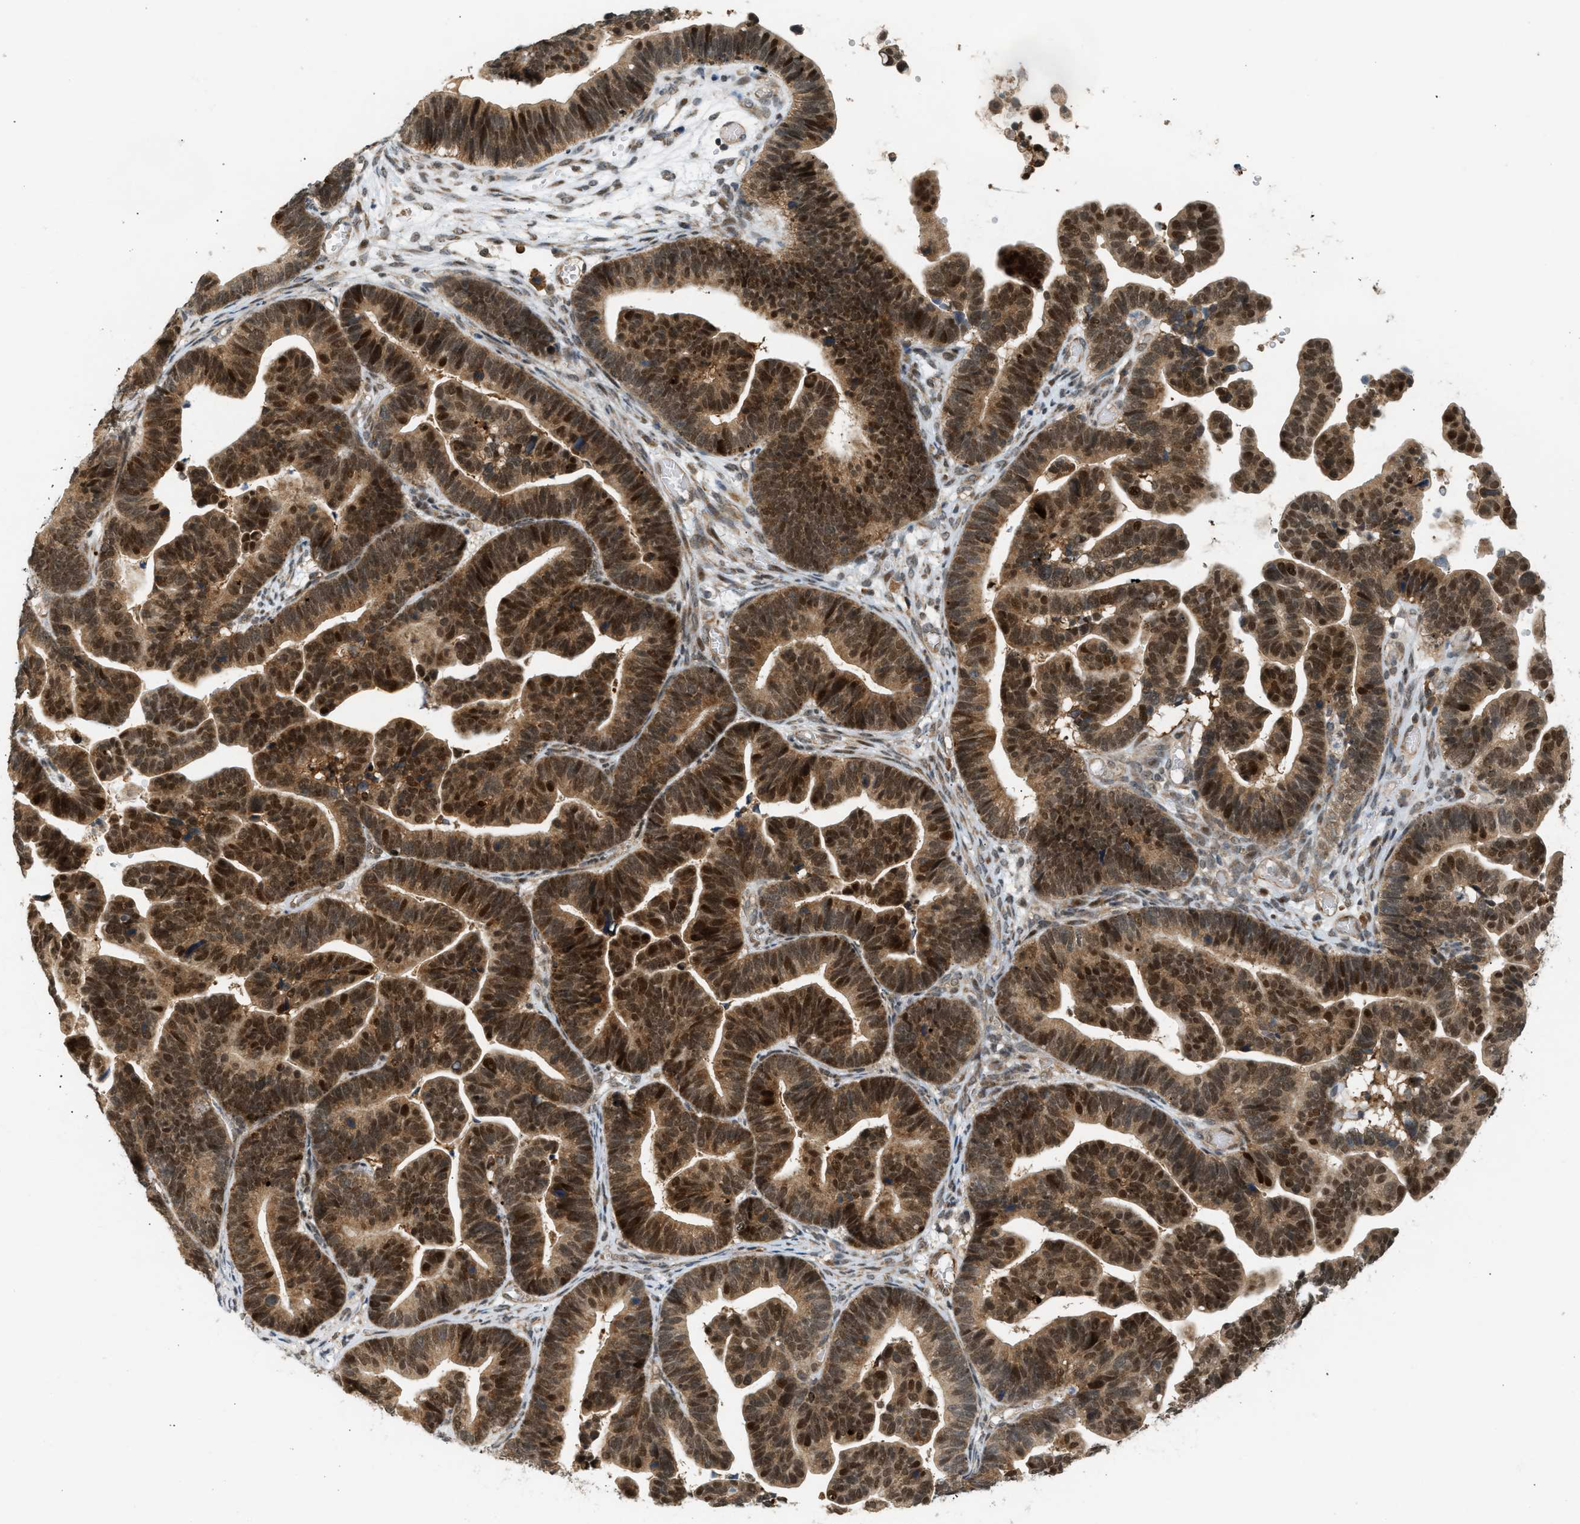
{"staining": {"intensity": "strong", "quantity": ">75%", "location": "cytoplasmic/membranous,nuclear"}, "tissue": "ovarian cancer", "cell_type": "Tumor cells", "image_type": "cancer", "snomed": [{"axis": "morphology", "description": "Cystadenocarcinoma, serous, NOS"}, {"axis": "topography", "description": "Ovary"}], "caption": "Strong cytoplasmic/membranous and nuclear expression is seen in about >75% of tumor cells in serous cystadenocarcinoma (ovarian).", "gene": "BAG1", "patient": {"sex": "female", "age": 56}}